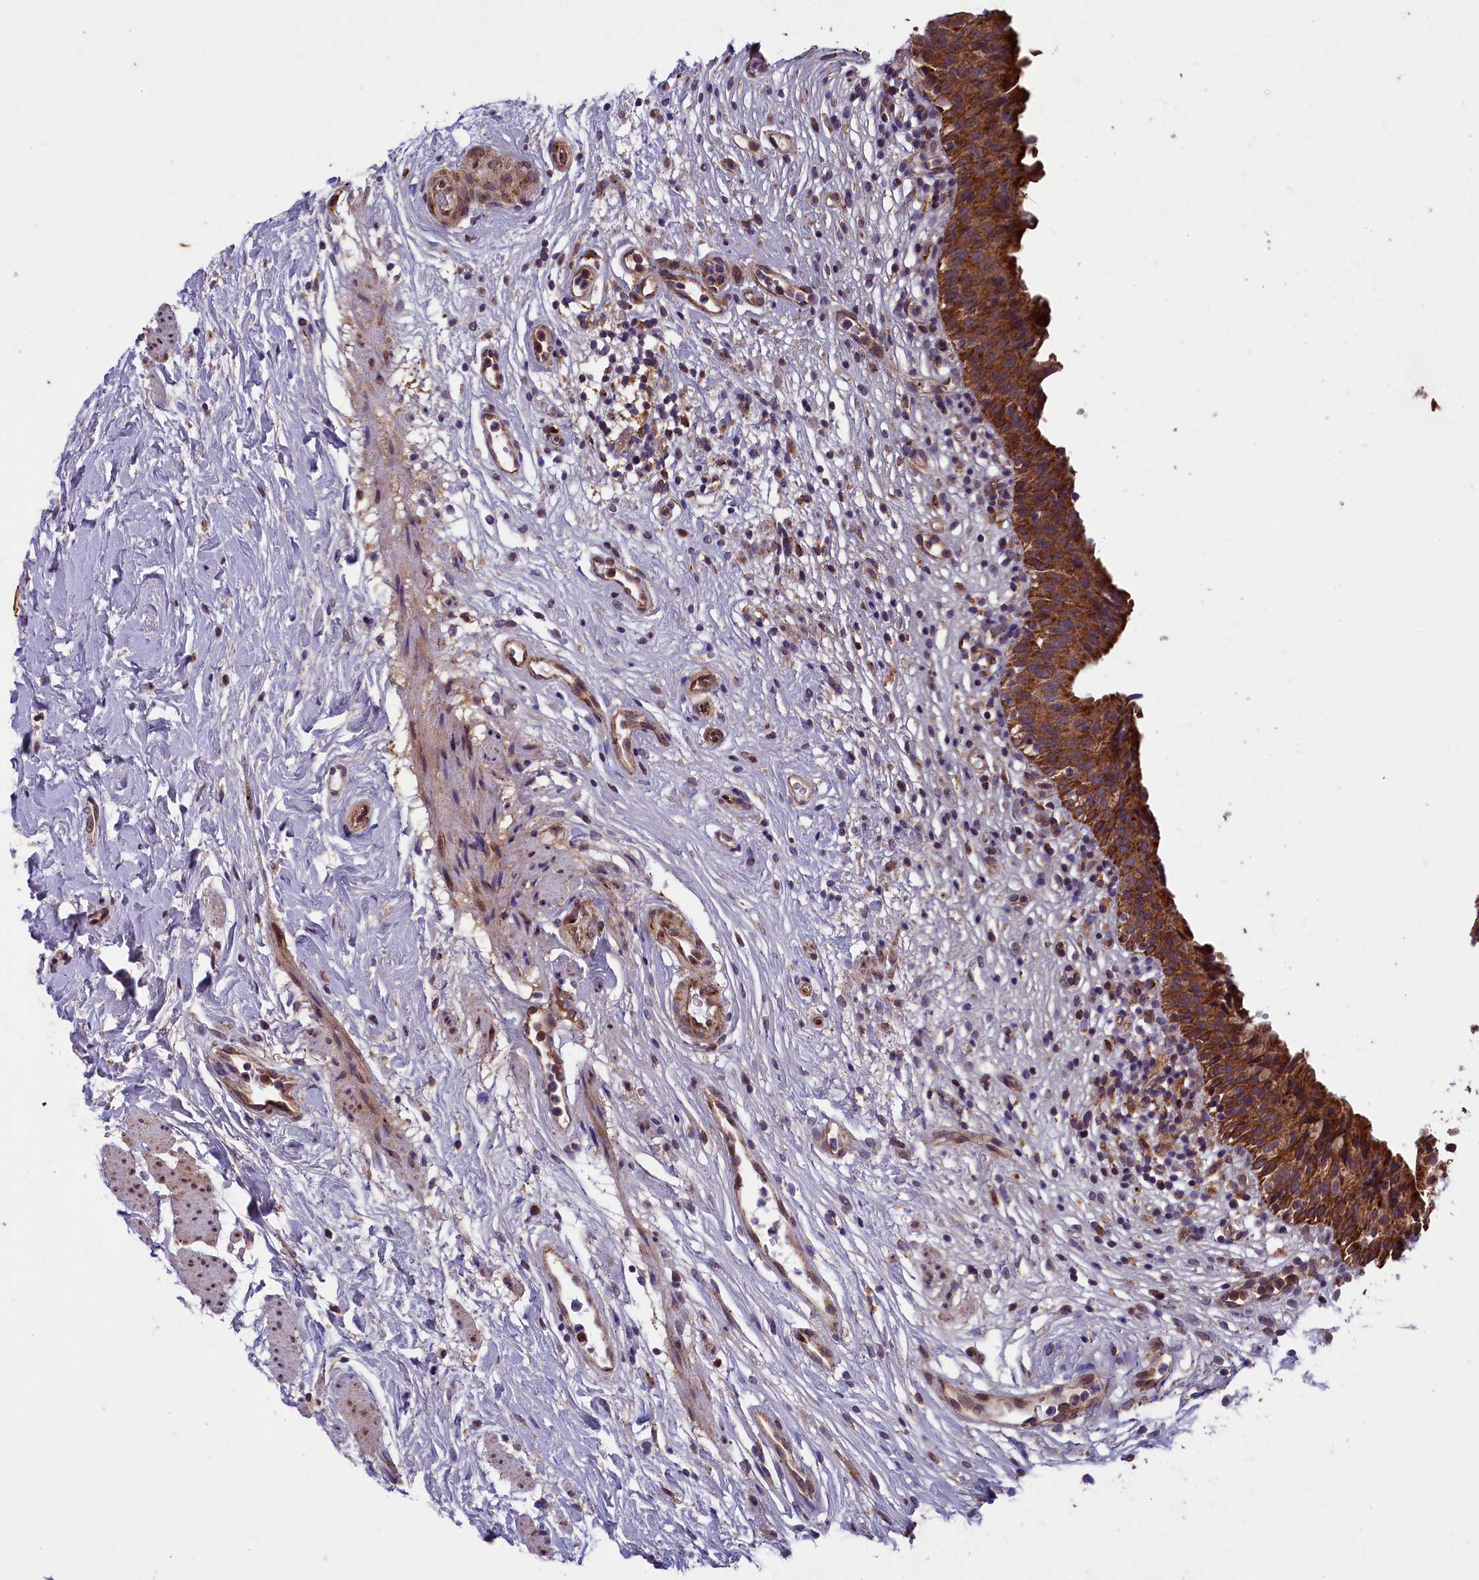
{"staining": {"intensity": "strong", "quantity": ">75%", "location": "cytoplasmic/membranous"}, "tissue": "urinary bladder", "cell_type": "Urothelial cells", "image_type": "normal", "snomed": [{"axis": "morphology", "description": "Normal tissue, NOS"}, {"axis": "morphology", "description": "Inflammation, NOS"}, {"axis": "topography", "description": "Urinary bladder"}], "caption": "A brown stain highlights strong cytoplasmic/membranous expression of a protein in urothelial cells of benign human urinary bladder. Using DAB (brown) and hematoxylin (blue) stains, captured at high magnification using brightfield microscopy.", "gene": "ACAD8", "patient": {"sex": "male", "age": 63}}